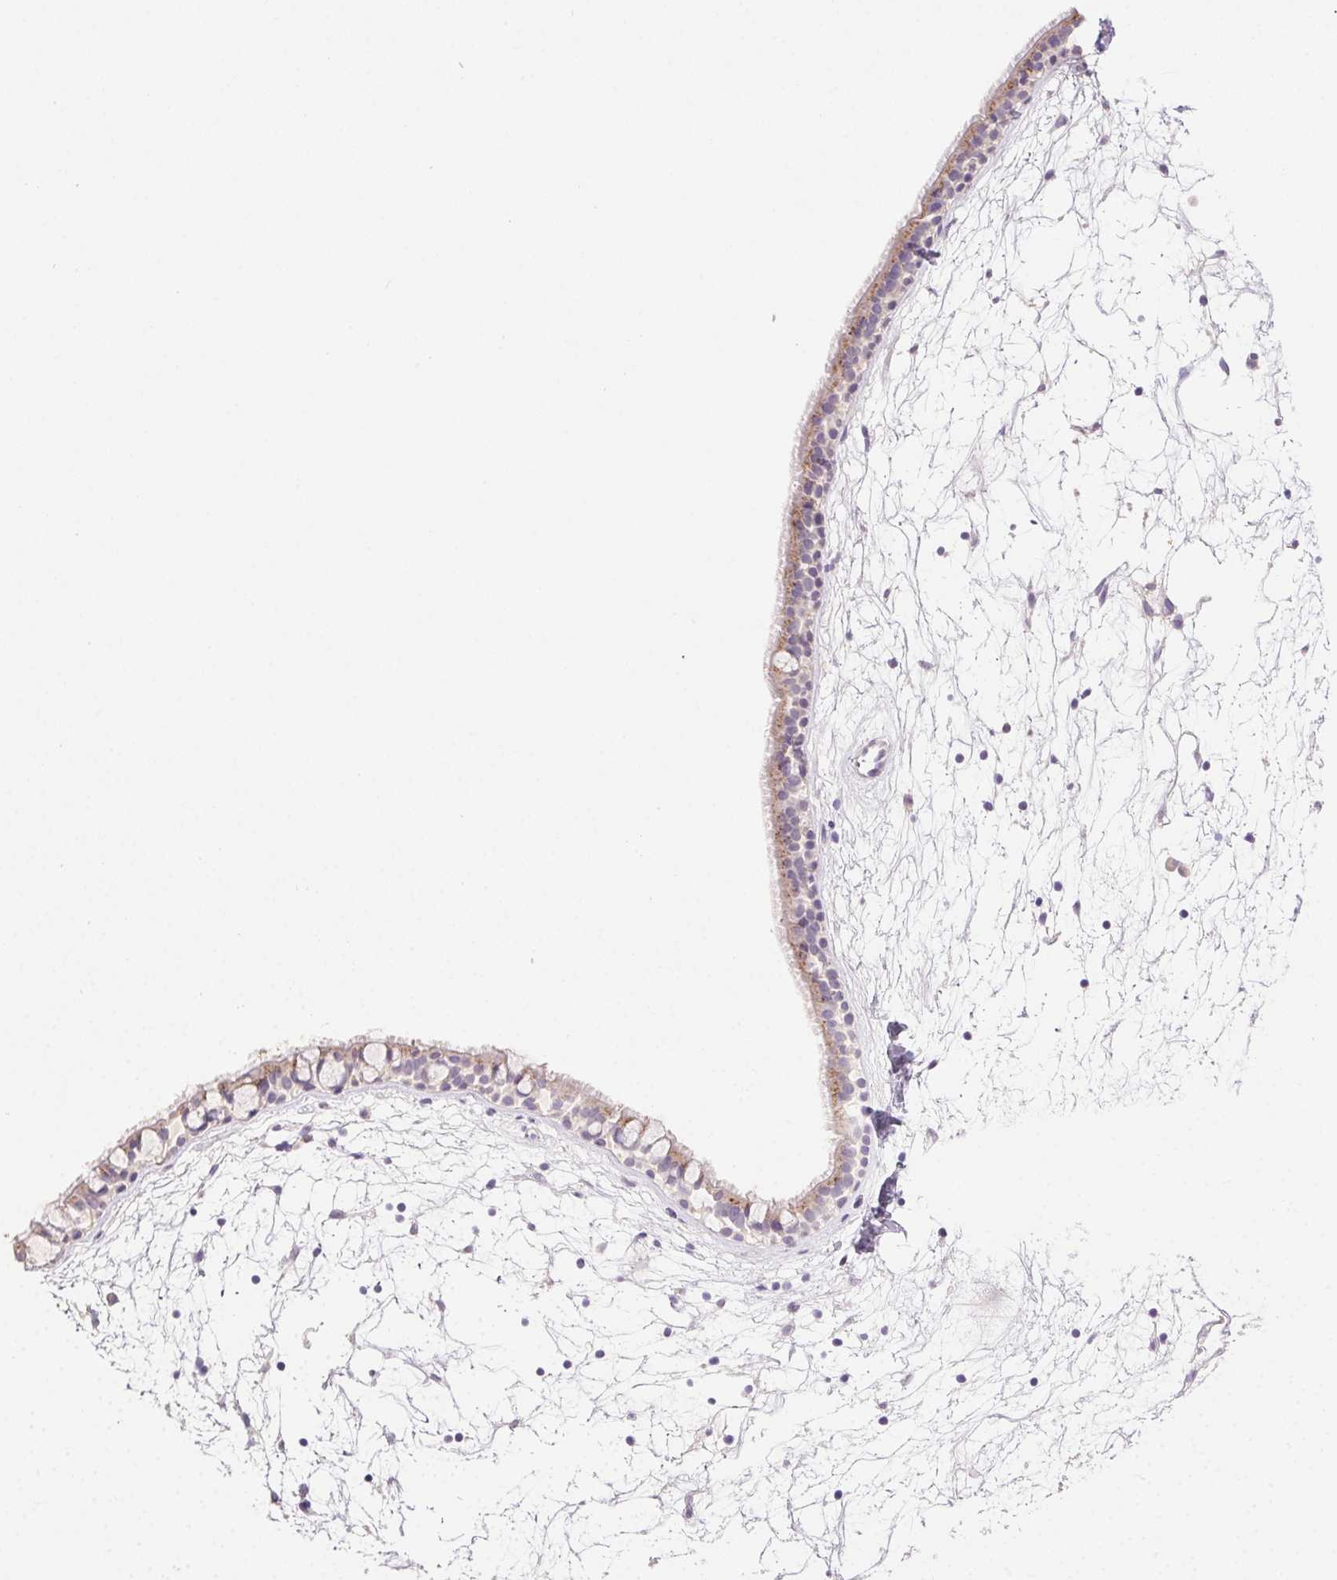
{"staining": {"intensity": "weak", "quantity": "<25%", "location": "cytoplasmic/membranous"}, "tissue": "nasopharynx", "cell_type": "Respiratory epithelial cells", "image_type": "normal", "snomed": [{"axis": "morphology", "description": "Normal tissue, NOS"}, {"axis": "topography", "description": "Nasopharynx"}], "caption": "Photomicrograph shows no protein positivity in respiratory epithelial cells of benign nasopharynx.", "gene": "AKAP5", "patient": {"sex": "male", "age": 68}}